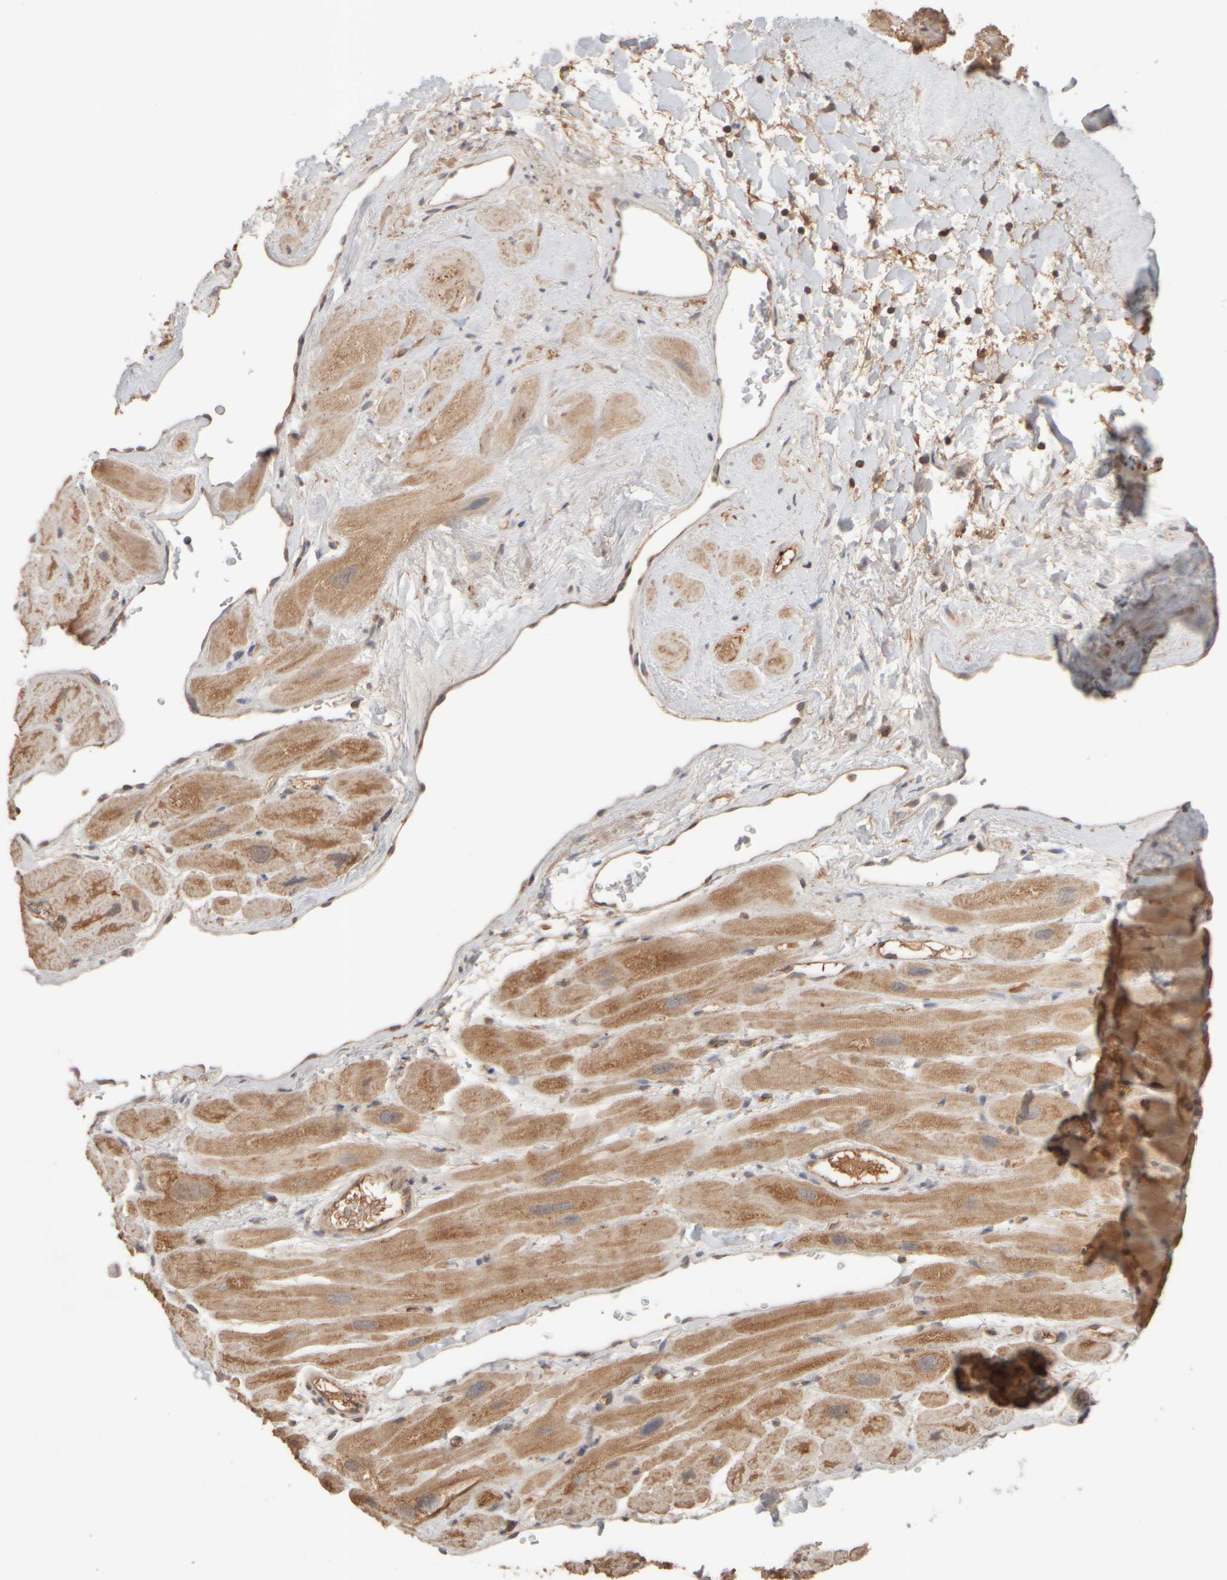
{"staining": {"intensity": "moderate", "quantity": ">75%", "location": "cytoplasmic/membranous"}, "tissue": "heart muscle", "cell_type": "Cardiomyocytes", "image_type": "normal", "snomed": [{"axis": "morphology", "description": "Normal tissue, NOS"}, {"axis": "topography", "description": "Heart"}], "caption": "This micrograph reveals benign heart muscle stained with IHC to label a protein in brown. The cytoplasmic/membranous of cardiomyocytes show moderate positivity for the protein. Nuclei are counter-stained blue.", "gene": "EIF2B3", "patient": {"sex": "male", "age": 49}}